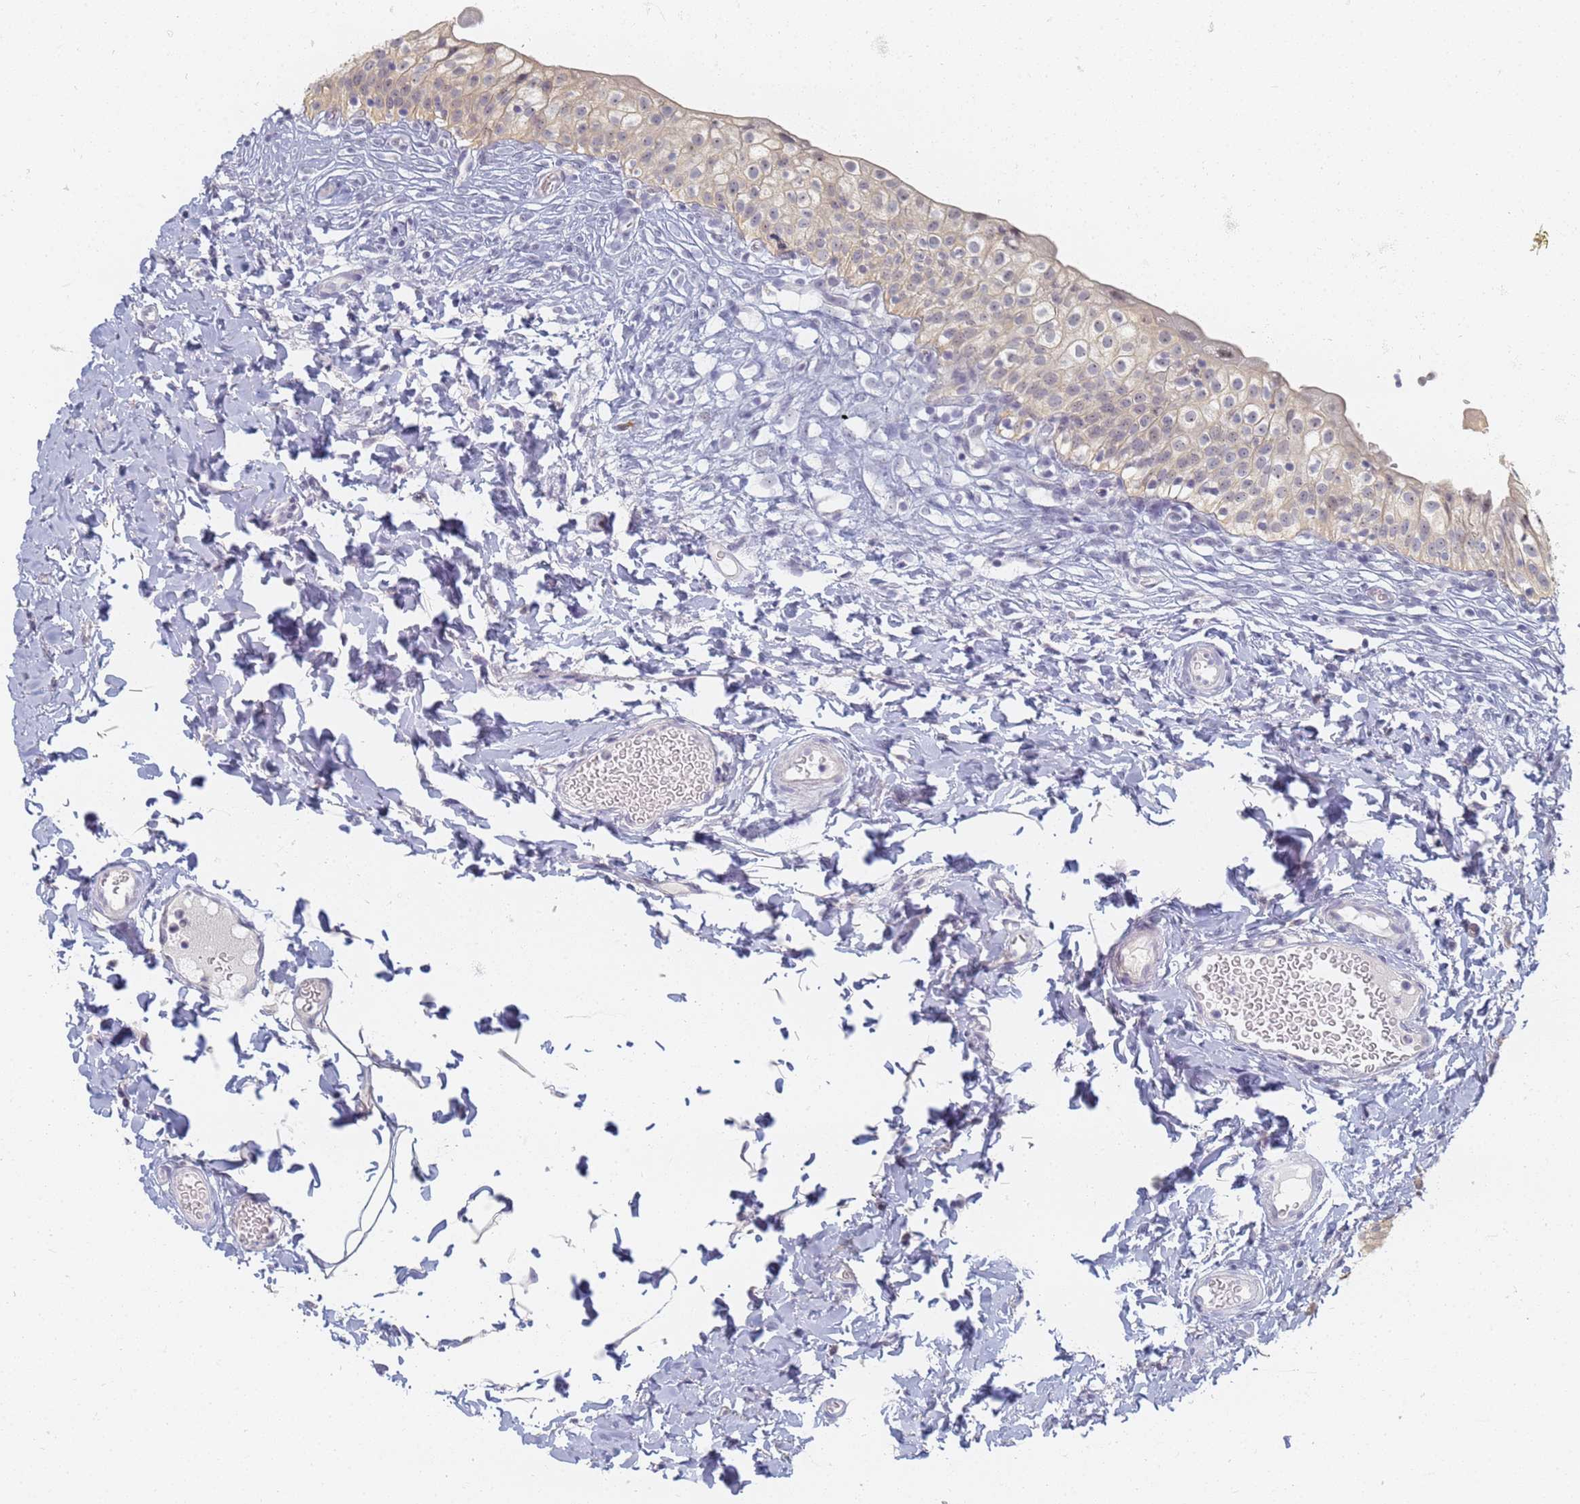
{"staining": {"intensity": "negative", "quantity": "none", "location": "none"}, "tissue": "urinary bladder", "cell_type": "Urothelial cells", "image_type": "normal", "snomed": [{"axis": "morphology", "description": "Normal tissue, NOS"}, {"axis": "topography", "description": "Urinary bladder"}], "caption": "Urinary bladder stained for a protein using immunohistochemistry demonstrates no expression urothelial cells.", "gene": "SLC38A9", "patient": {"sex": "male", "age": 55}}